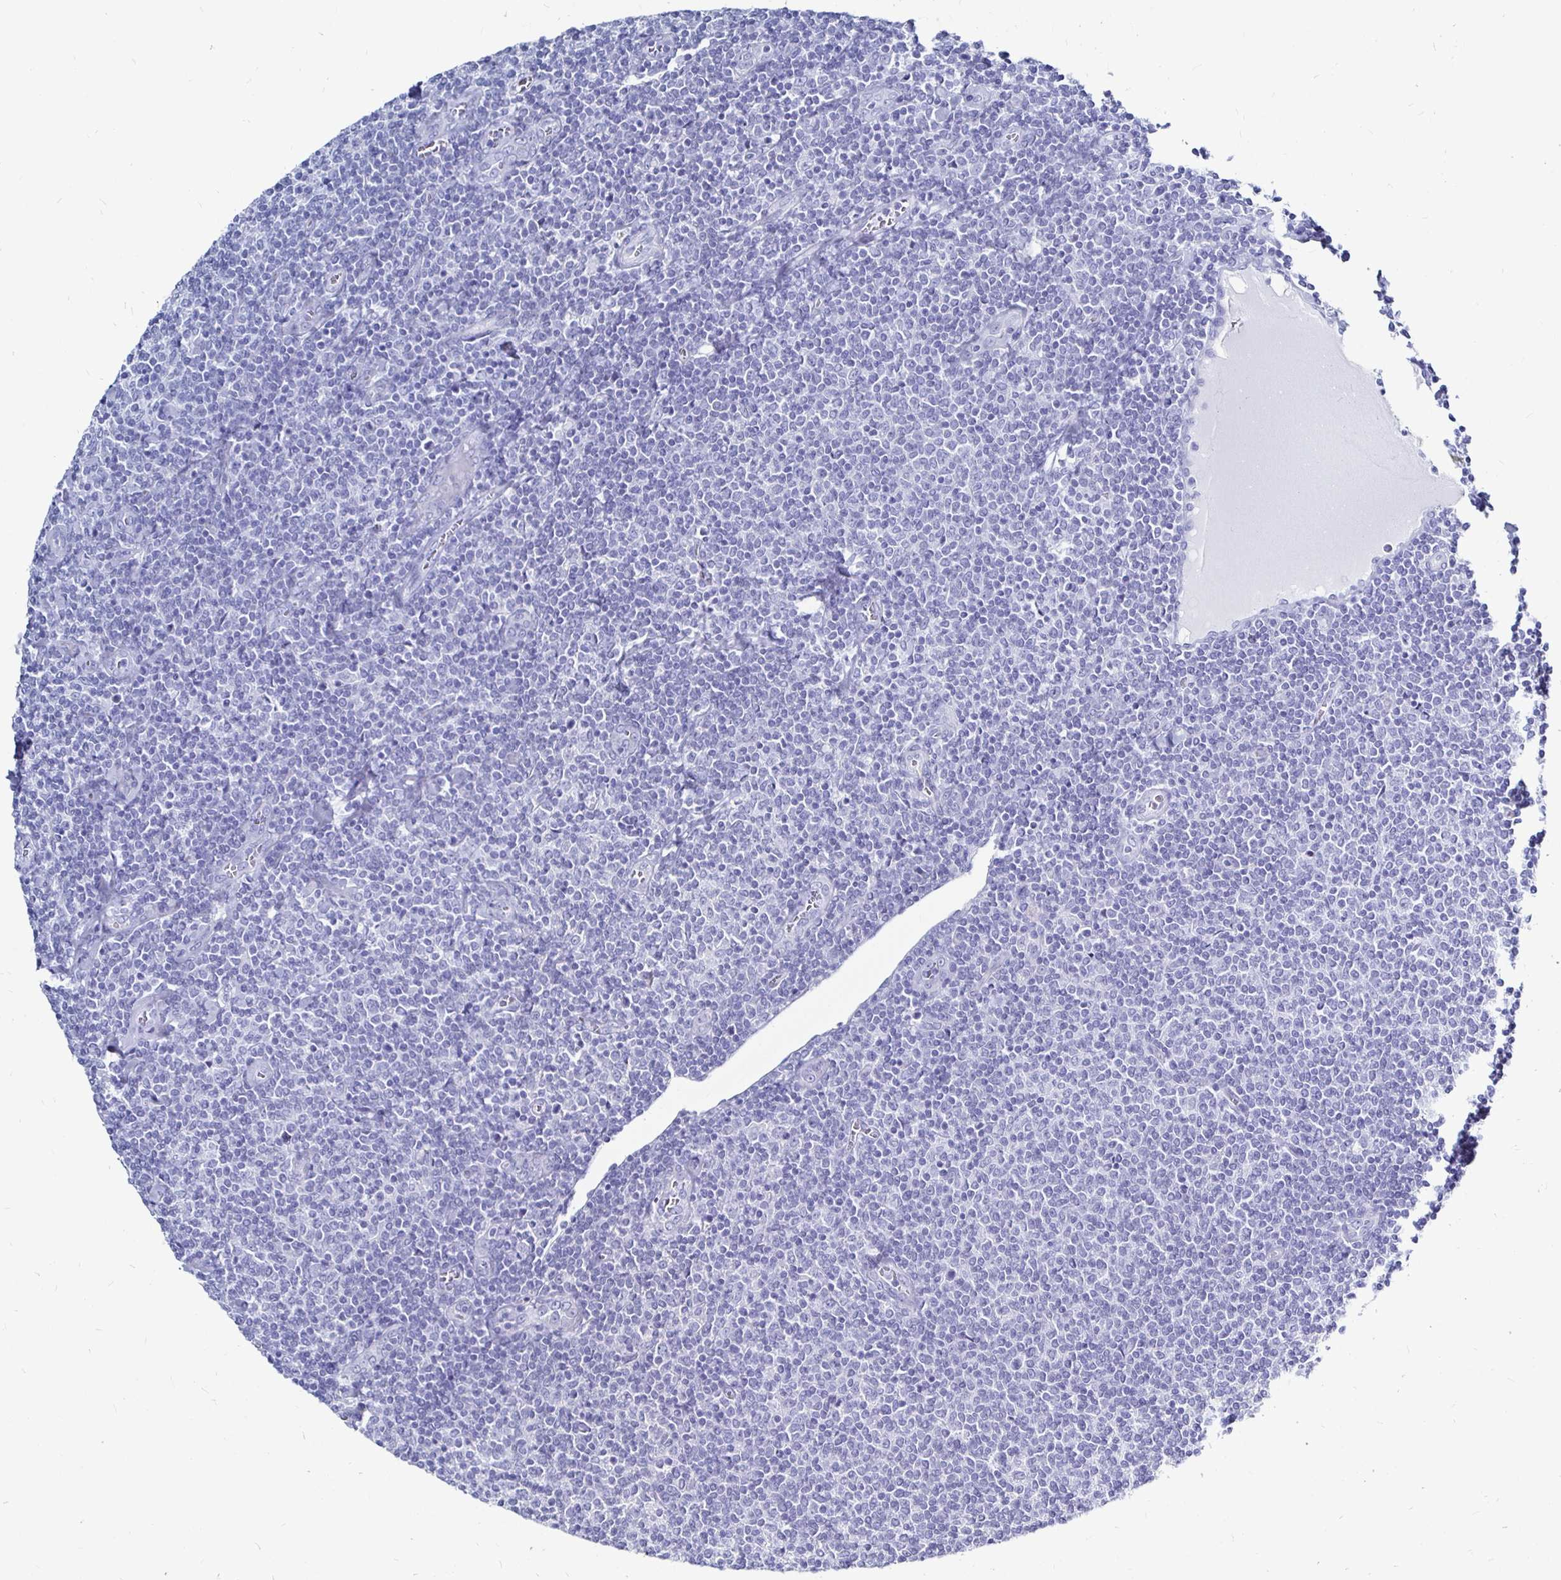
{"staining": {"intensity": "negative", "quantity": "none", "location": "none"}, "tissue": "lymphoma", "cell_type": "Tumor cells", "image_type": "cancer", "snomed": [{"axis": "morphology", "description": "Malignant lymphoma, non-Hodgkin's type, Low grade"}, {"axis": "topography", "description": "Lymph node"}], "caption": "Micrograph shows no protein staining in tumor cells of malignant lymphoma, non-Hodgkin's type (low-grade) tissue. (Immunohistochemistry, brightfield microscopy, high magnification).", "gene": "LUZP4", "patient": {"sex": "male", "age": 52}}